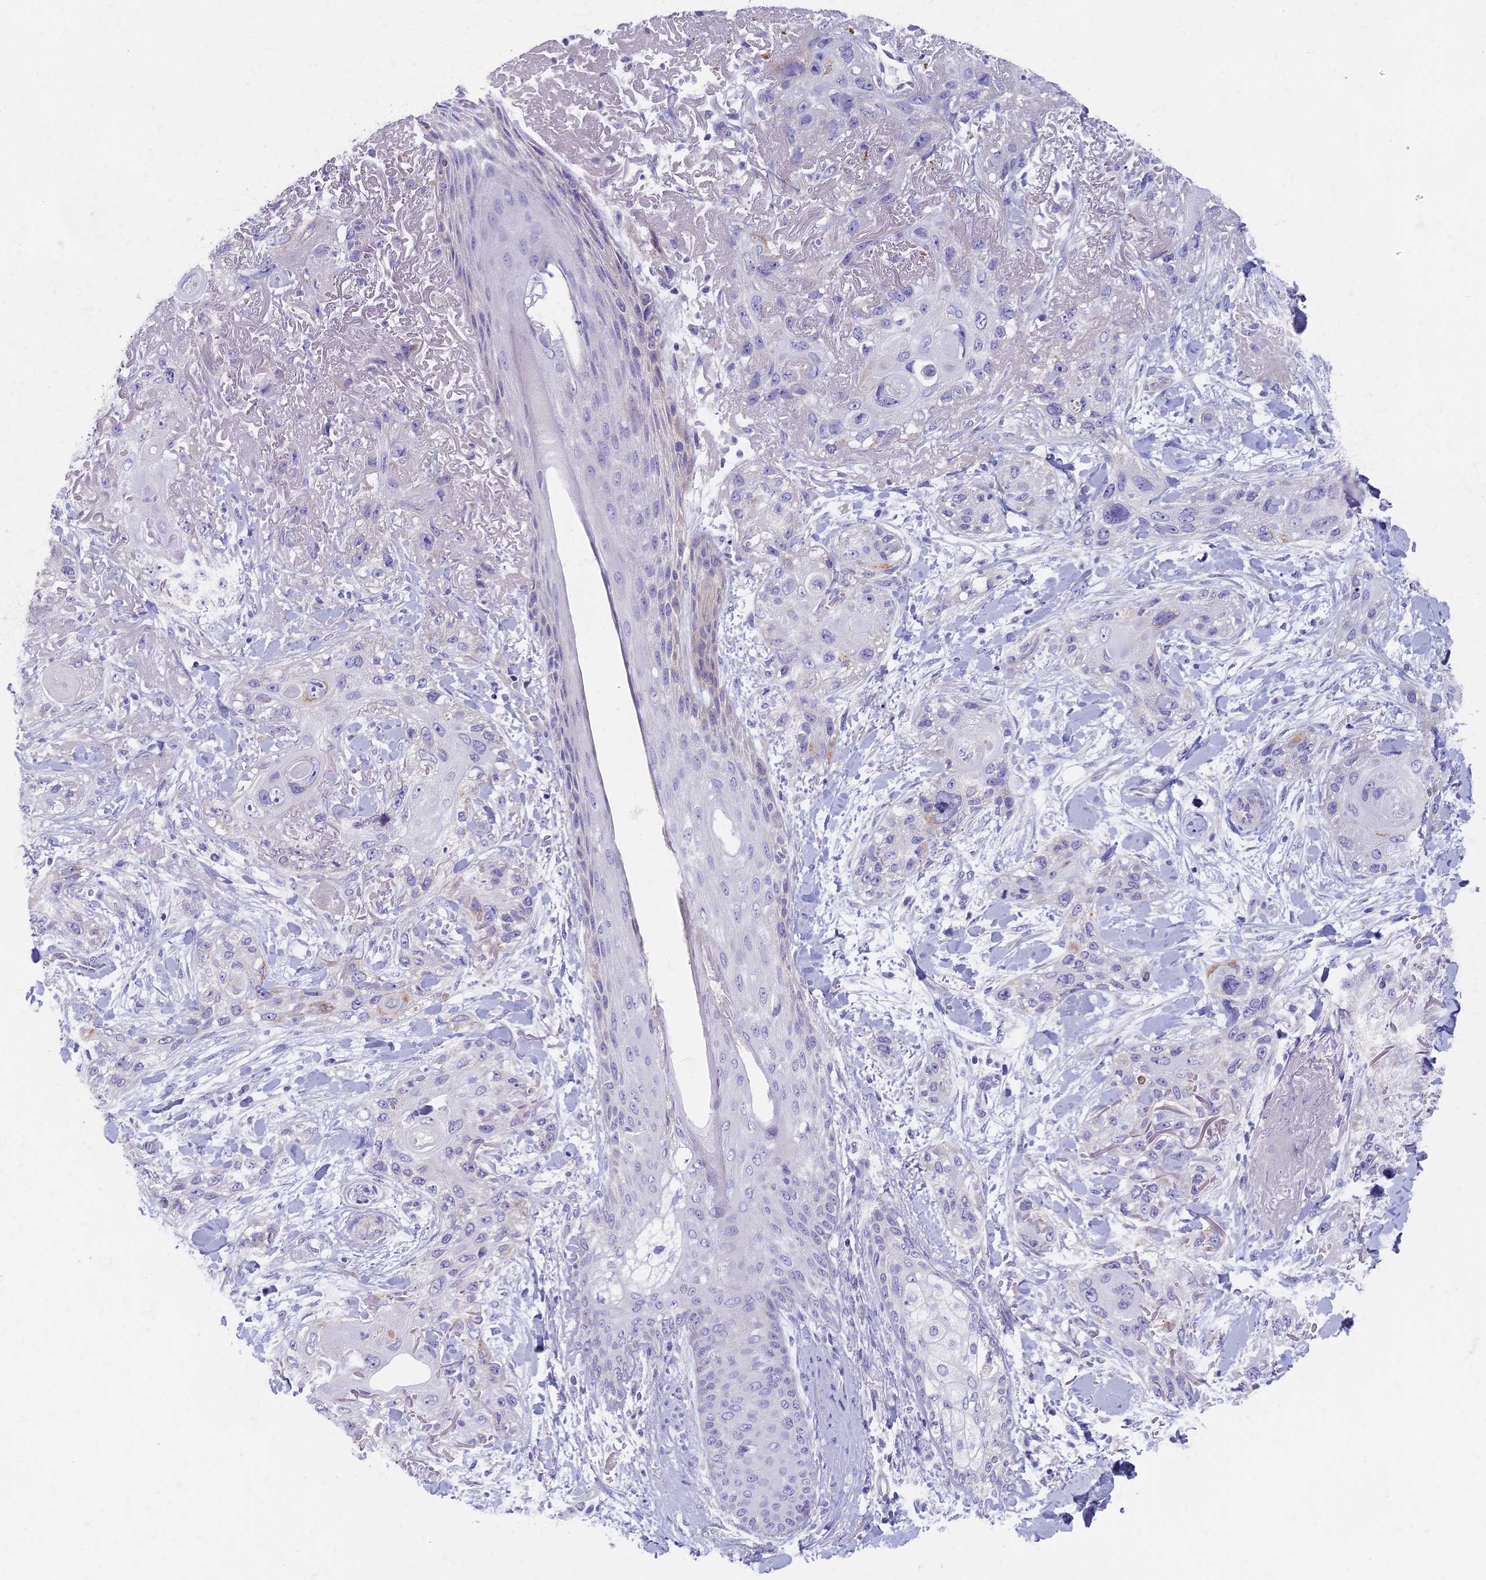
{"staining": {"intensity": "negative", "quantity": "none", "location": "none"}, "tissue": "skin cancer", "cell_type": "Tumor cells", "image_type": "cancer", "snomed": [{"axis": "morphology", "description": "Normal tissue, NOS"}, {"axis": "morphology", "description": "Squamous cell carcinoma, NOS"}, {"axis": "topography", "description": "Skin"}], "caption": "This is an immunohistochemistry (IHC) micrograph of human squamous cell carcinoma (skin). There is no expression in tumor cells.", "gene": "AP4E1", "patient": {"sex": "male", "age": 72}}